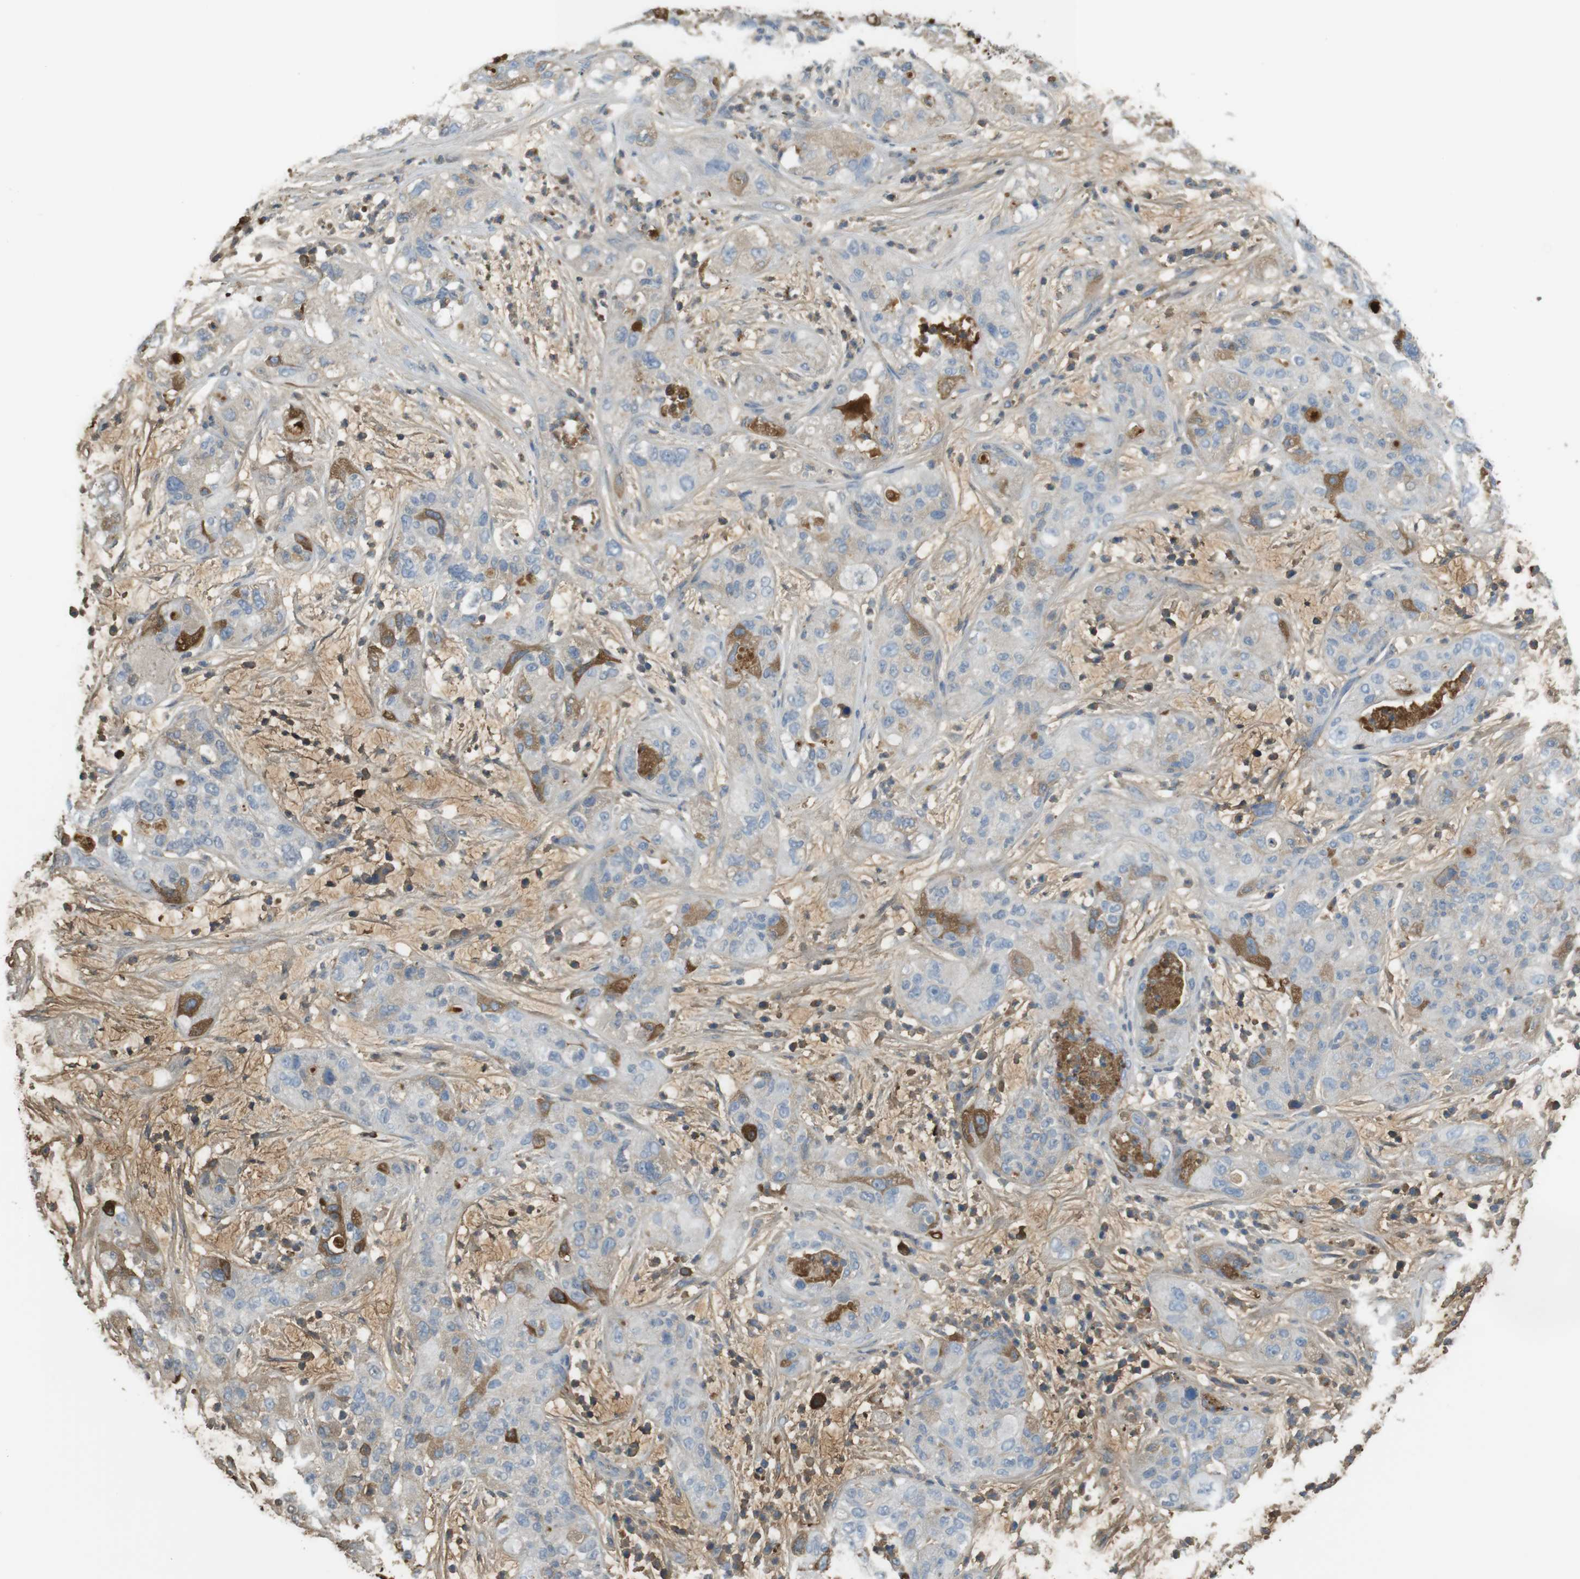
{"staining": {"intensity": "moderate", "quantity": "<25%", "location": "cytoplasmic/membranous"}, "tissue": "pancreatic cancer", "cell_type": "Tumor cells", "image_type": "cancer", "snomed": [{"axis": "morphology", "description": "Adenocarcinoma, NOS"}, {"axis": "topography", "description": "Pancreas"}], "caption": "Immunohistochemistry histopathology image of neoplastic tissue: human adenocarcinoma (pancreatic) stained using immunohistochemistry reveals low levels of moderate protein expression localized specifically in the cytoplasmic/membranous of tumor cells, appearing as a cytoplasmic/membranous brown color.", "gene": "LTBP4", "patient": {"sex": "female", "age": 78}}